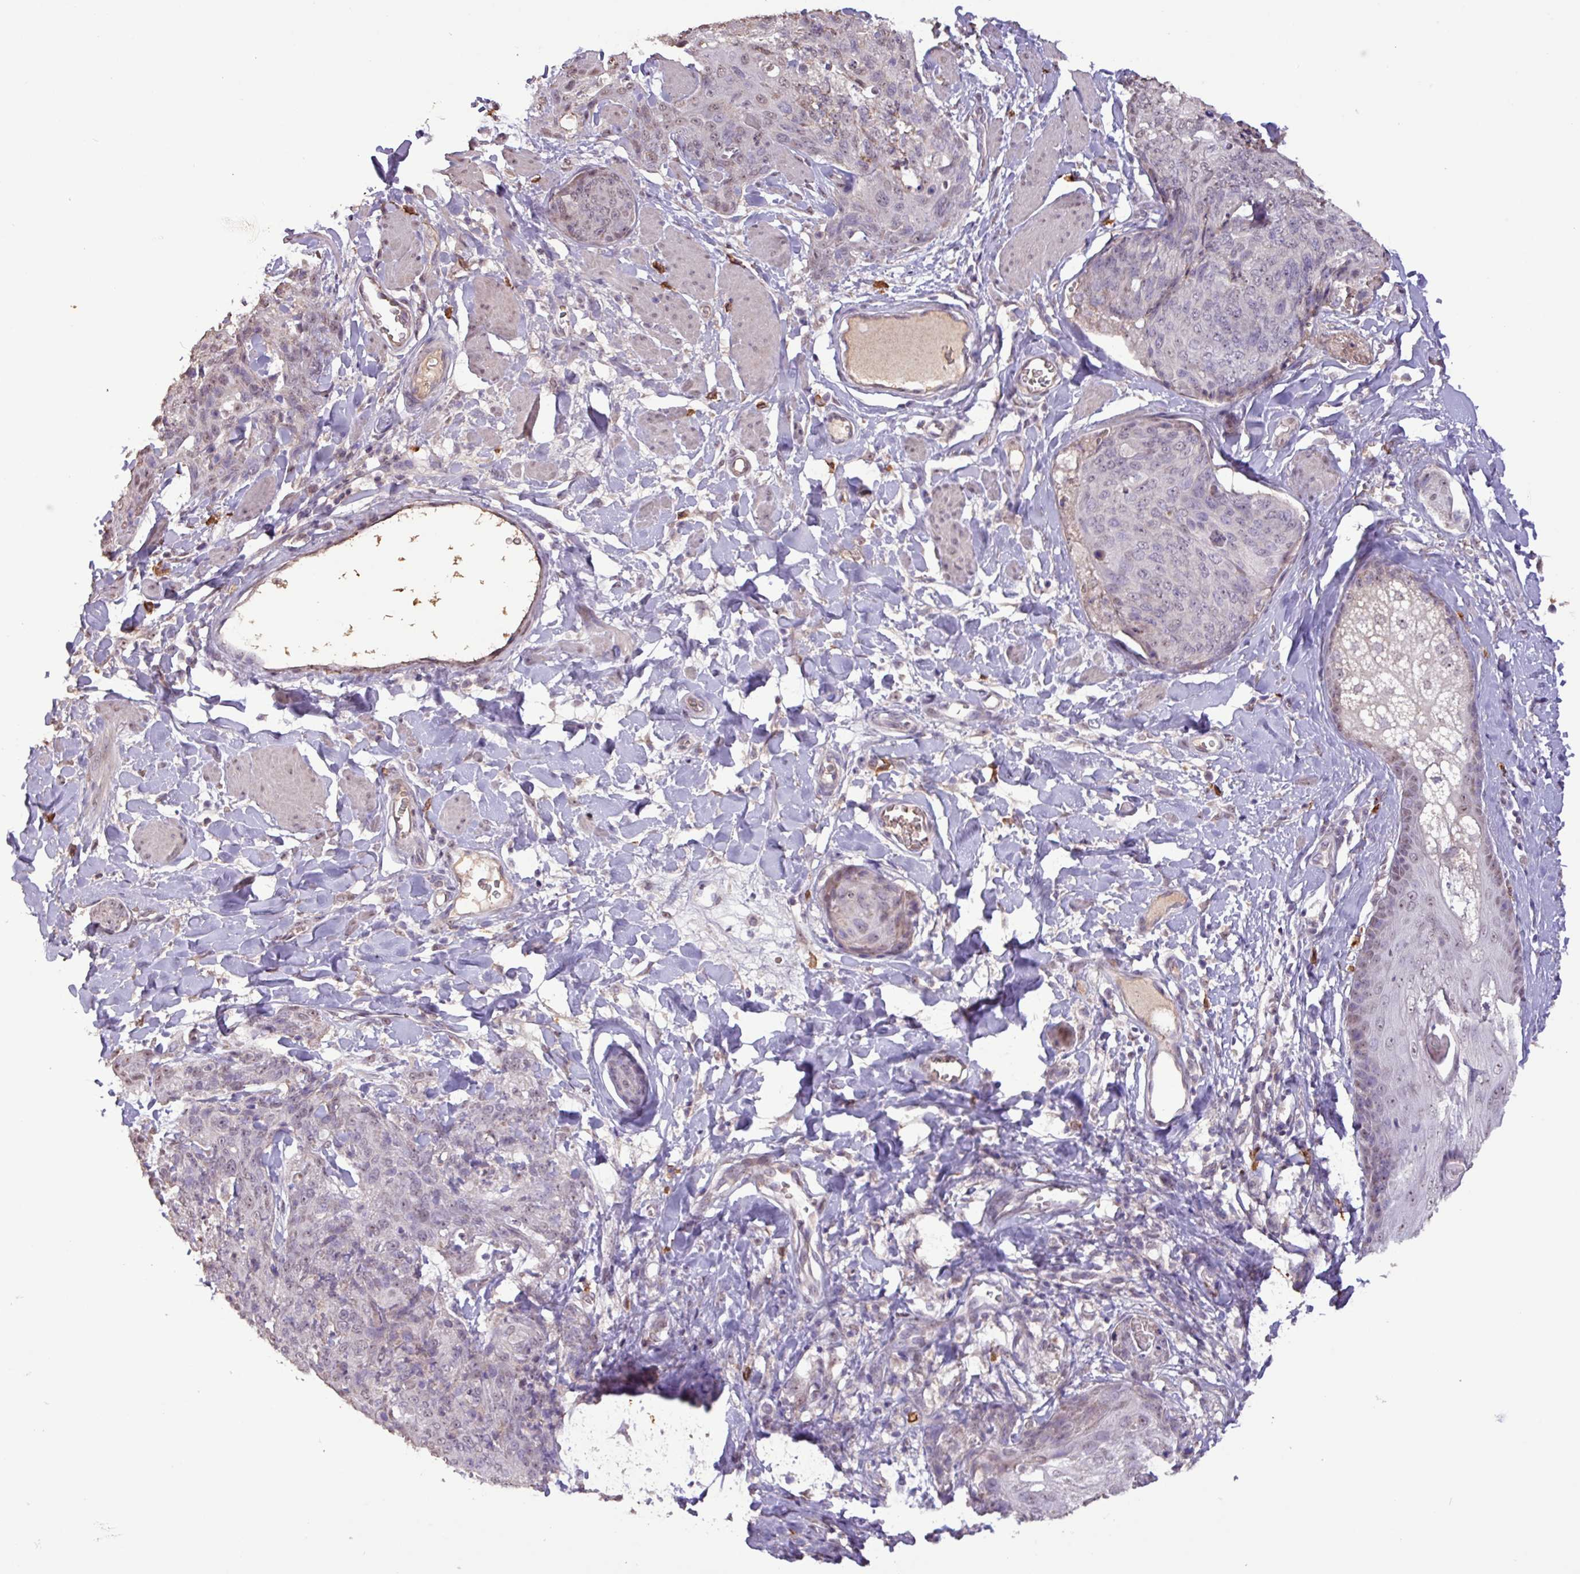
{"staining": {"intensity": "negative", "quantity": "none", "location": "none"}, "tissue": "skin cancer", "cell_type": "Tumor cells", "image_type": "cancer", "snomed": [{"axis": "morphology", "description": "Squamous cell carcinoma, NOS"}, {"axis": "topography", "description": "Skin"}, {"axis": "topography", "description": "Vulva"}], "caption": "A photomicrograph of human skin squamous cell carcinoma is negative for staining in tumor cells.", "gene": "L3MBTL3", "patient": {"sex": "female", "age": 85}}